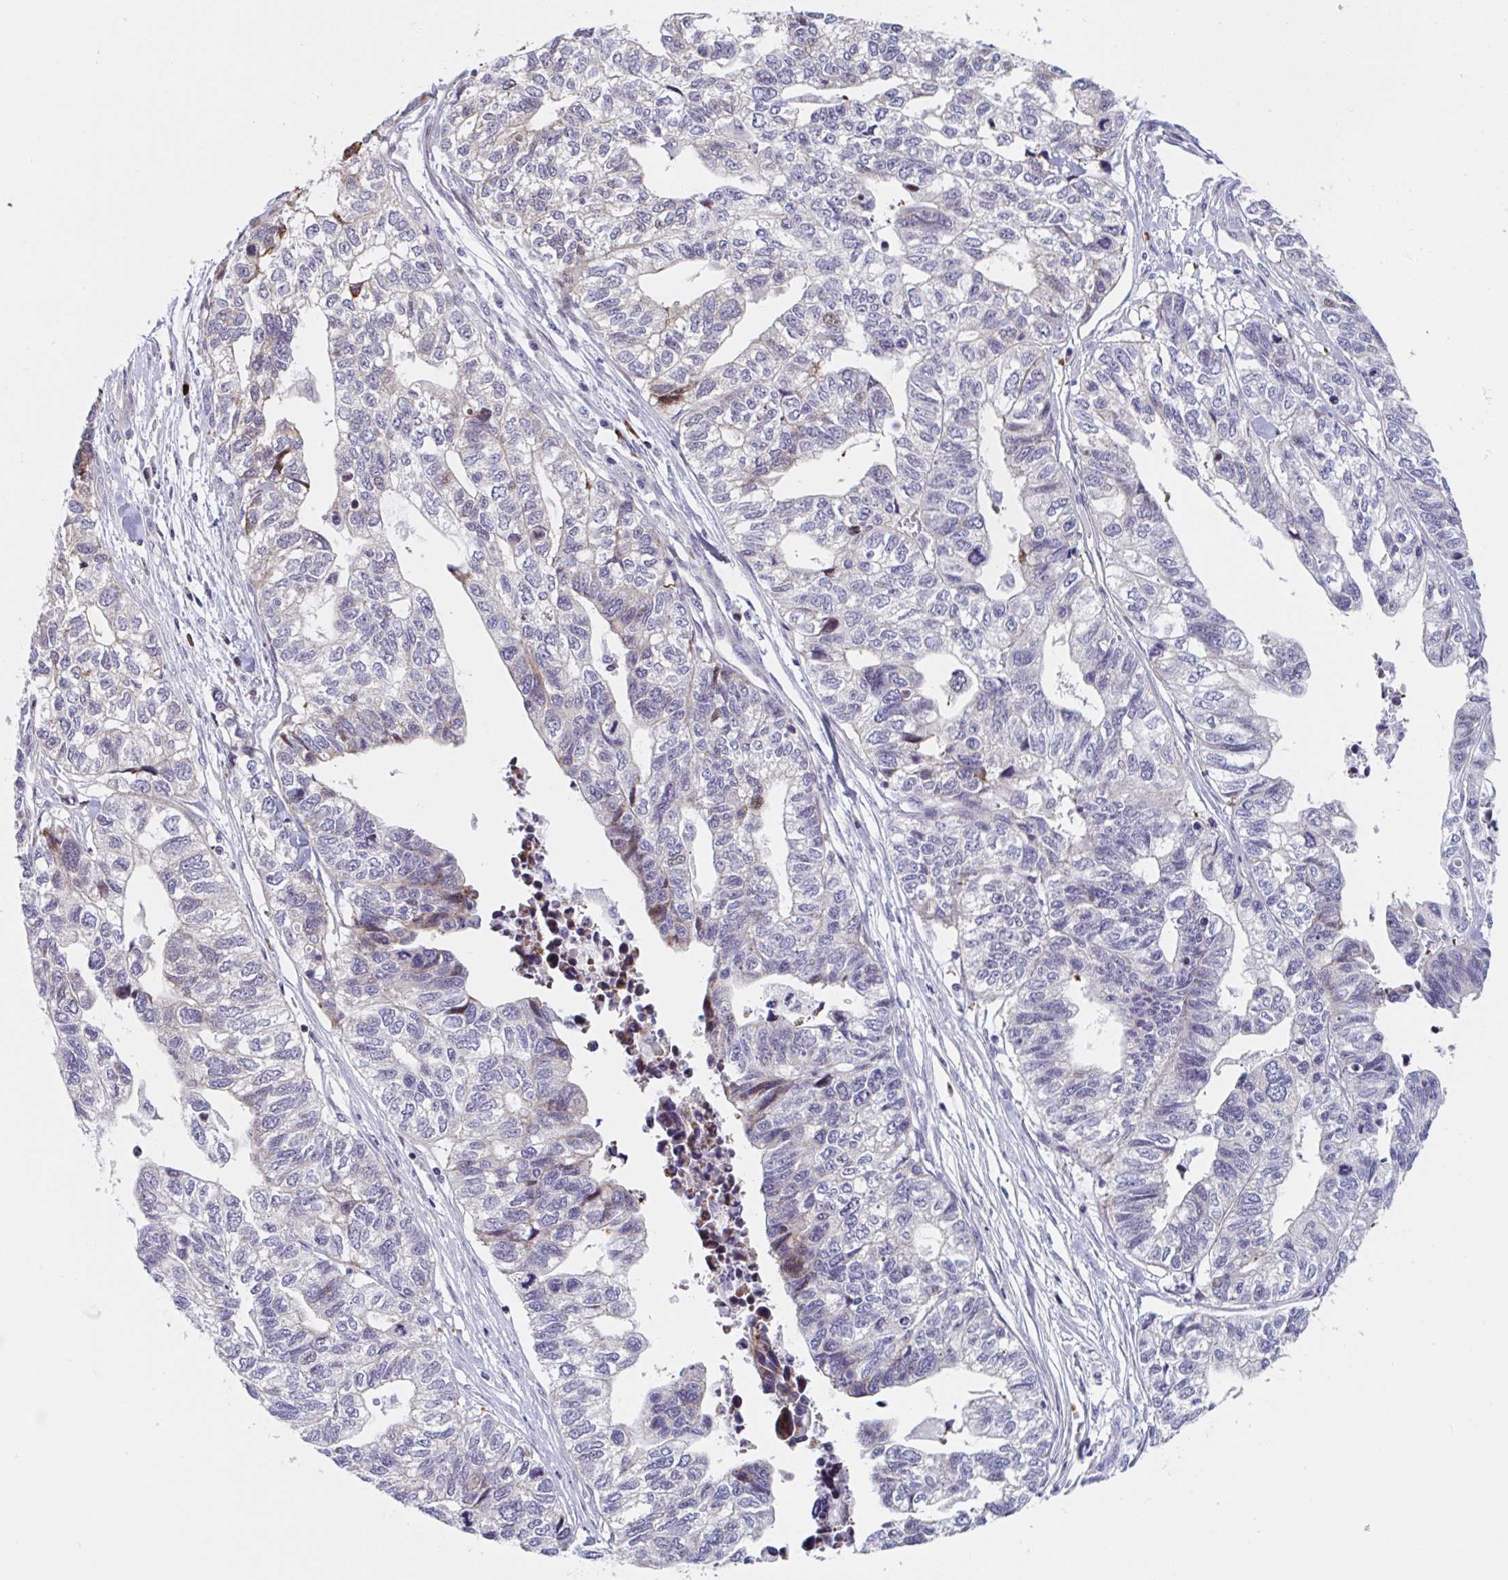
{"staining": {"intensity": "negative", "quantity": "none", "location": "none"}, "tissue": "stomach cancer", "cell_type": "Tumor cells", "image_type": "cancer", "snomed": [{"axis": "morphology", "description": "Adenocarcinoma, NOS"}, {"axis": "topography", "description": "Stomach, upper"}], "caption": "Adenocarcinoma (stomach) stained for a protein using immunohistochemistry shows no expression tumor cells.", "gene": "DUXA", "patient": {"sex": "female", "age": 67}}